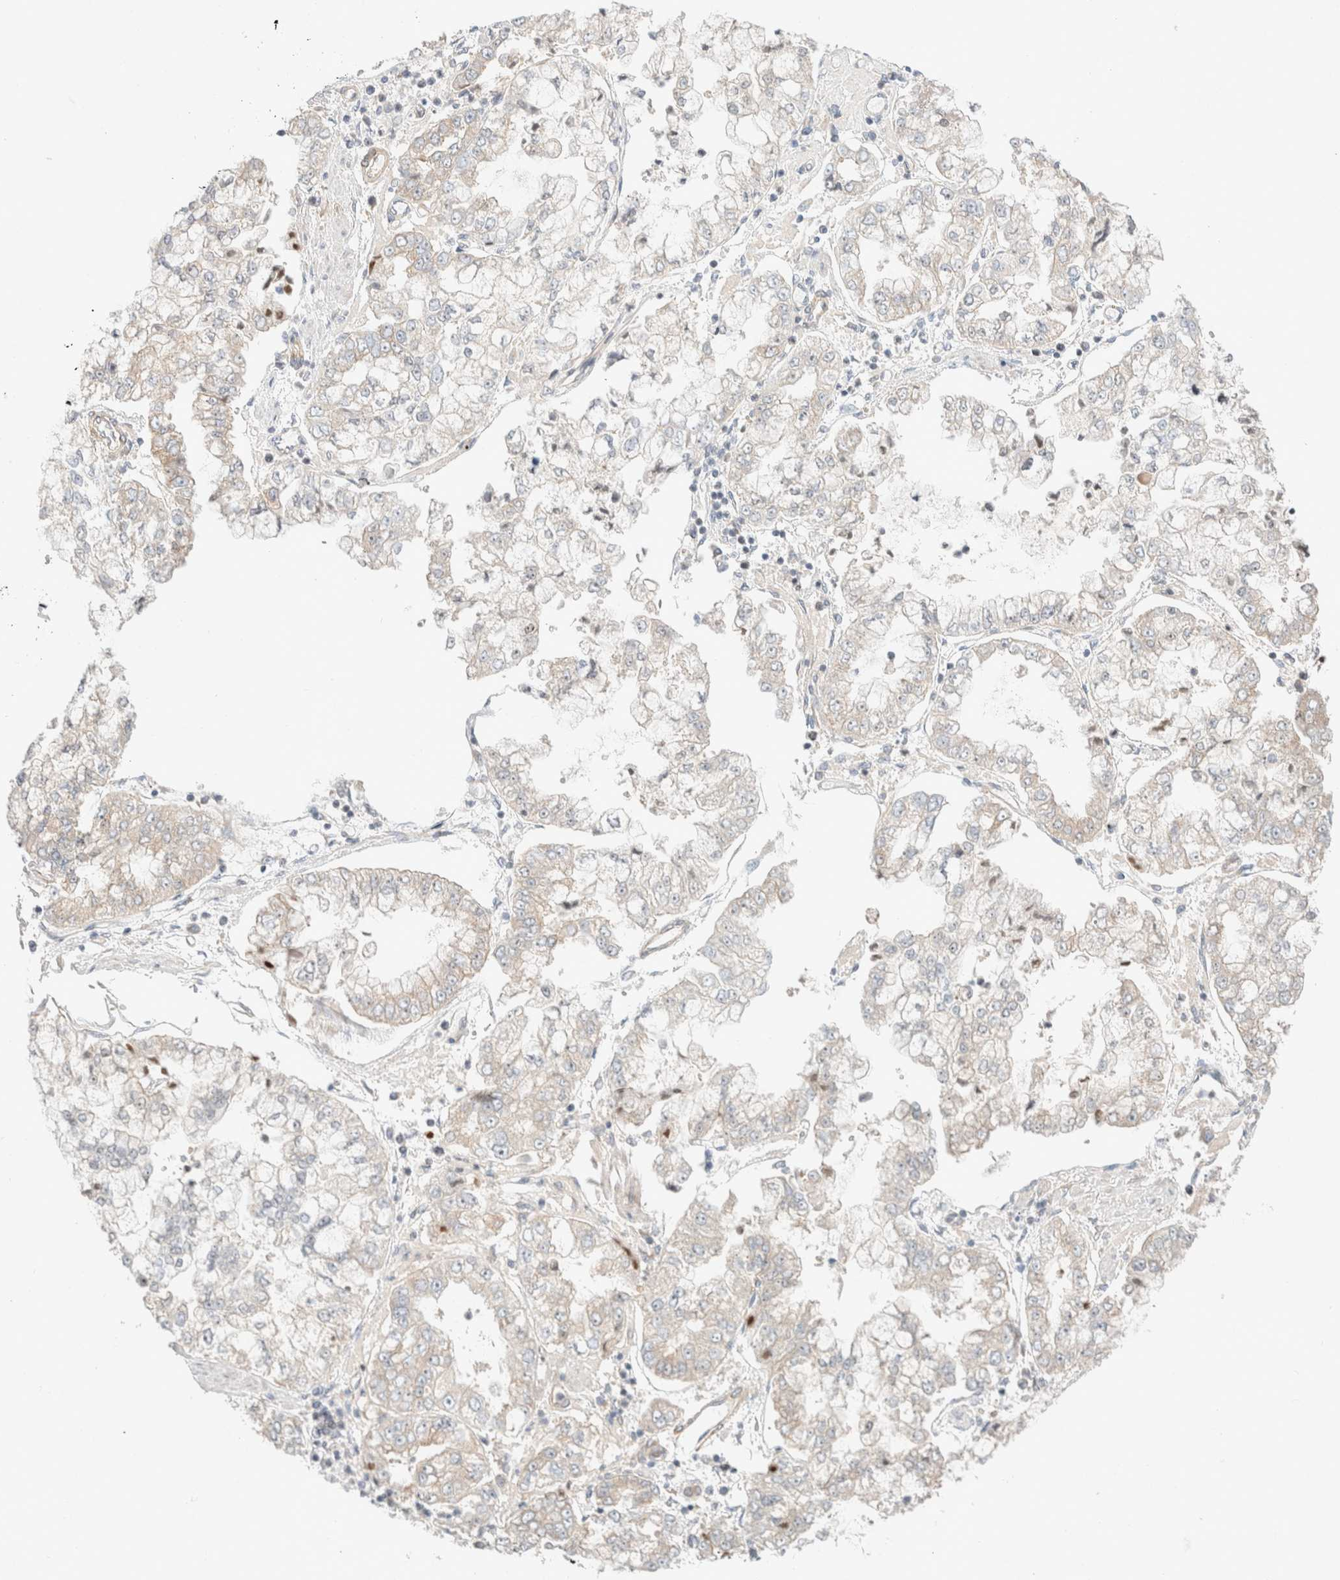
{"staining": {"intensity": "negative", "quantity": "none", "location": "none"}, "tissue": "stomach cancer", "cell_type": "Tumor cells", "image_type": "cancer", "snomed": [{"axis": "morphology", "description": "Adenocarcinoma, NOS"}, {"axis": "topography", "description": "Stomach"}], "caption": "Stomach adenocarcinoma was stained to show a protein in brown. There is no significant positivity in tumor cells.", "gene": "MARK3", "patient": {"sex": "male", "age": 76}}